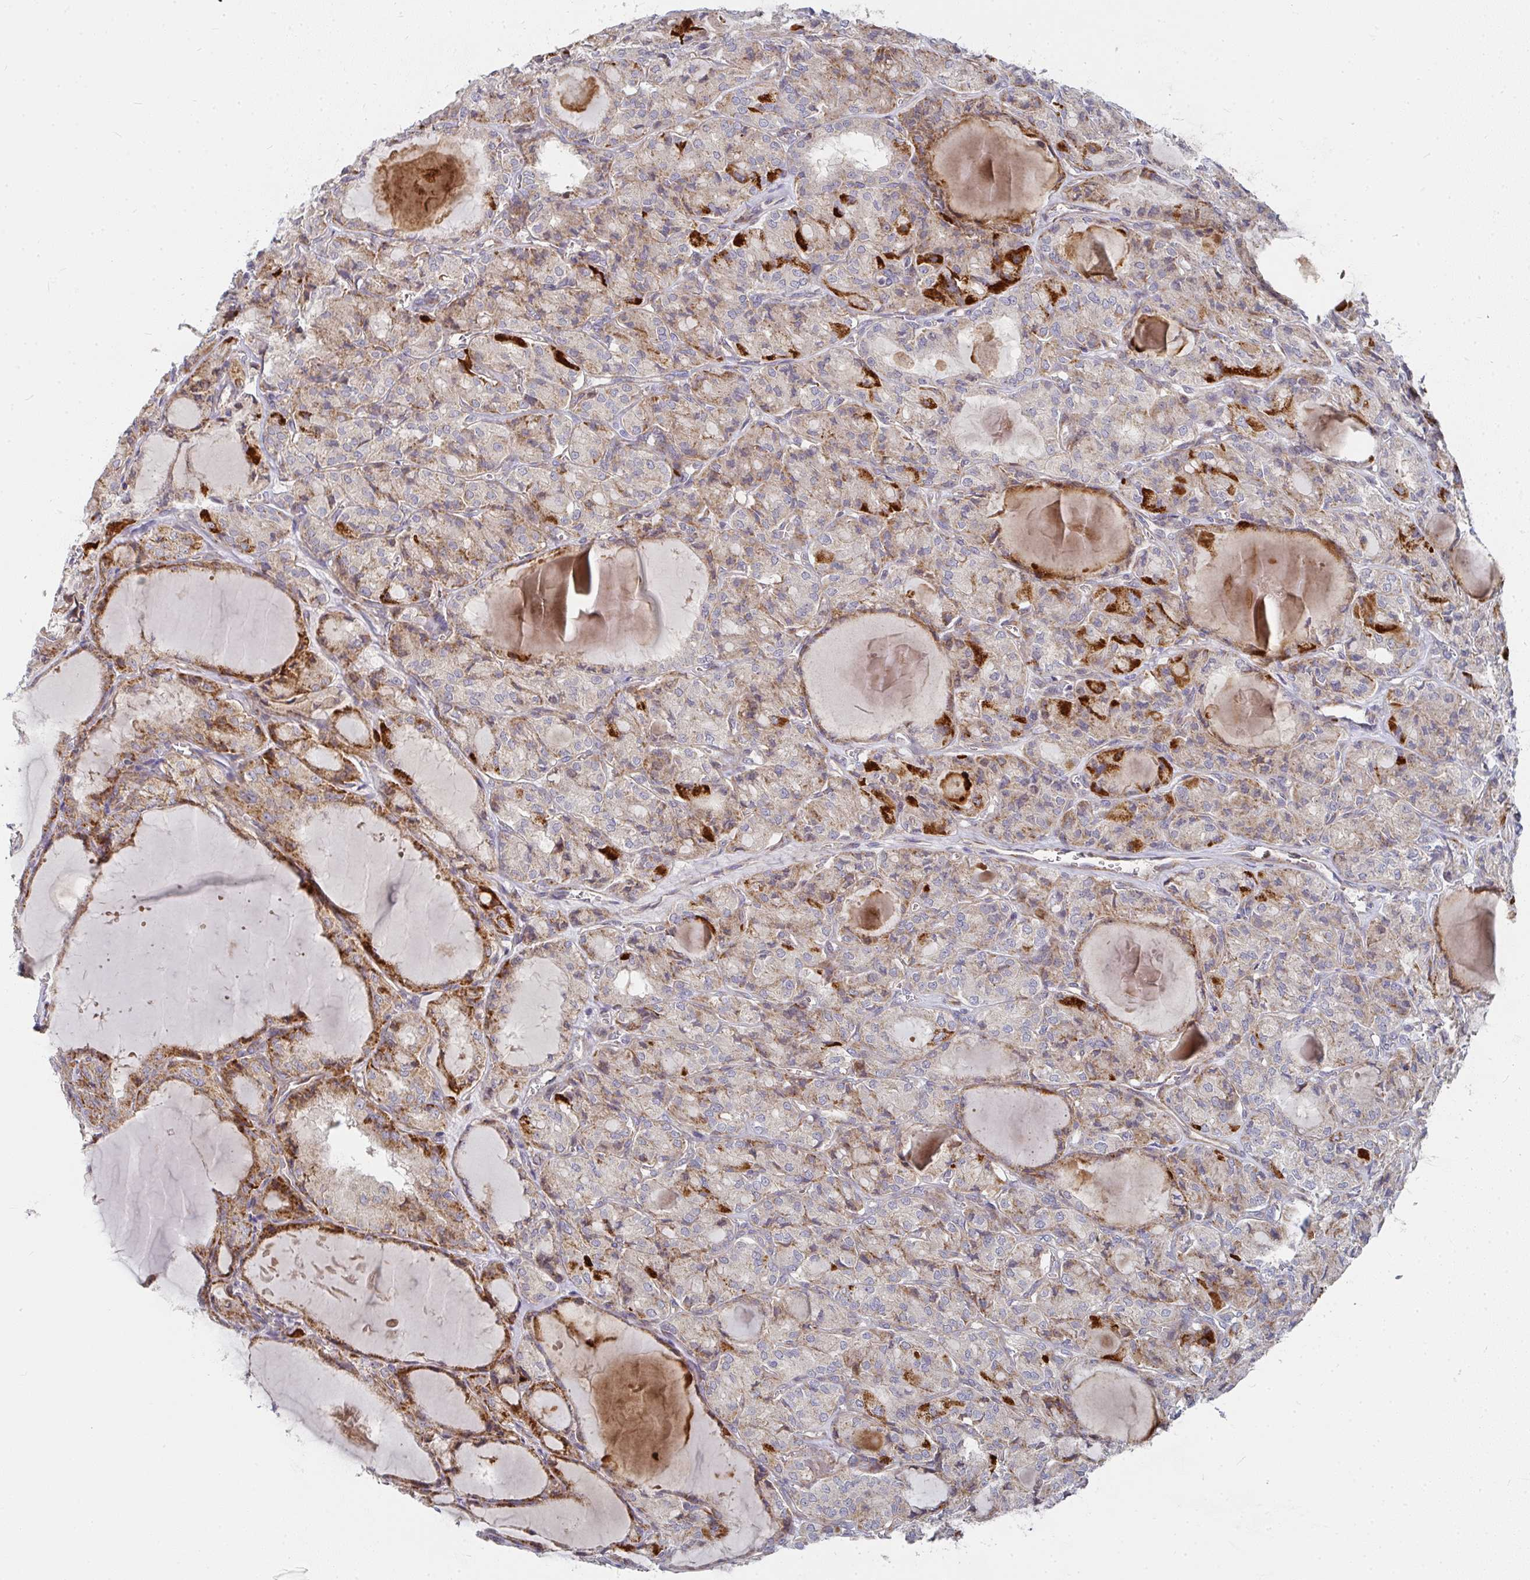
{"staining": {"intensity": "moderate", "quantity": "25%-75%", "location": "cytoplasmic/membranous"}, "tissue": "thyroid cancer", "cell_type": "Tumor cells", "image_type": "cancer", "snomed": [{"axis": "morphology", "description": "Papillary adenocarcinoma, NOS"}, {"axis": "topography", "description": "Thyroid gland"}], "caption": "Immunohistochemical staining of human papillary adenocarcinoma (thyroid) displays medium levels of moderate cytoplasmic/membranous protein staining in about 25%-75% of tumor cells.", "gene": "RHEBL1", "patient": {"sex": "male", "age": 87}}